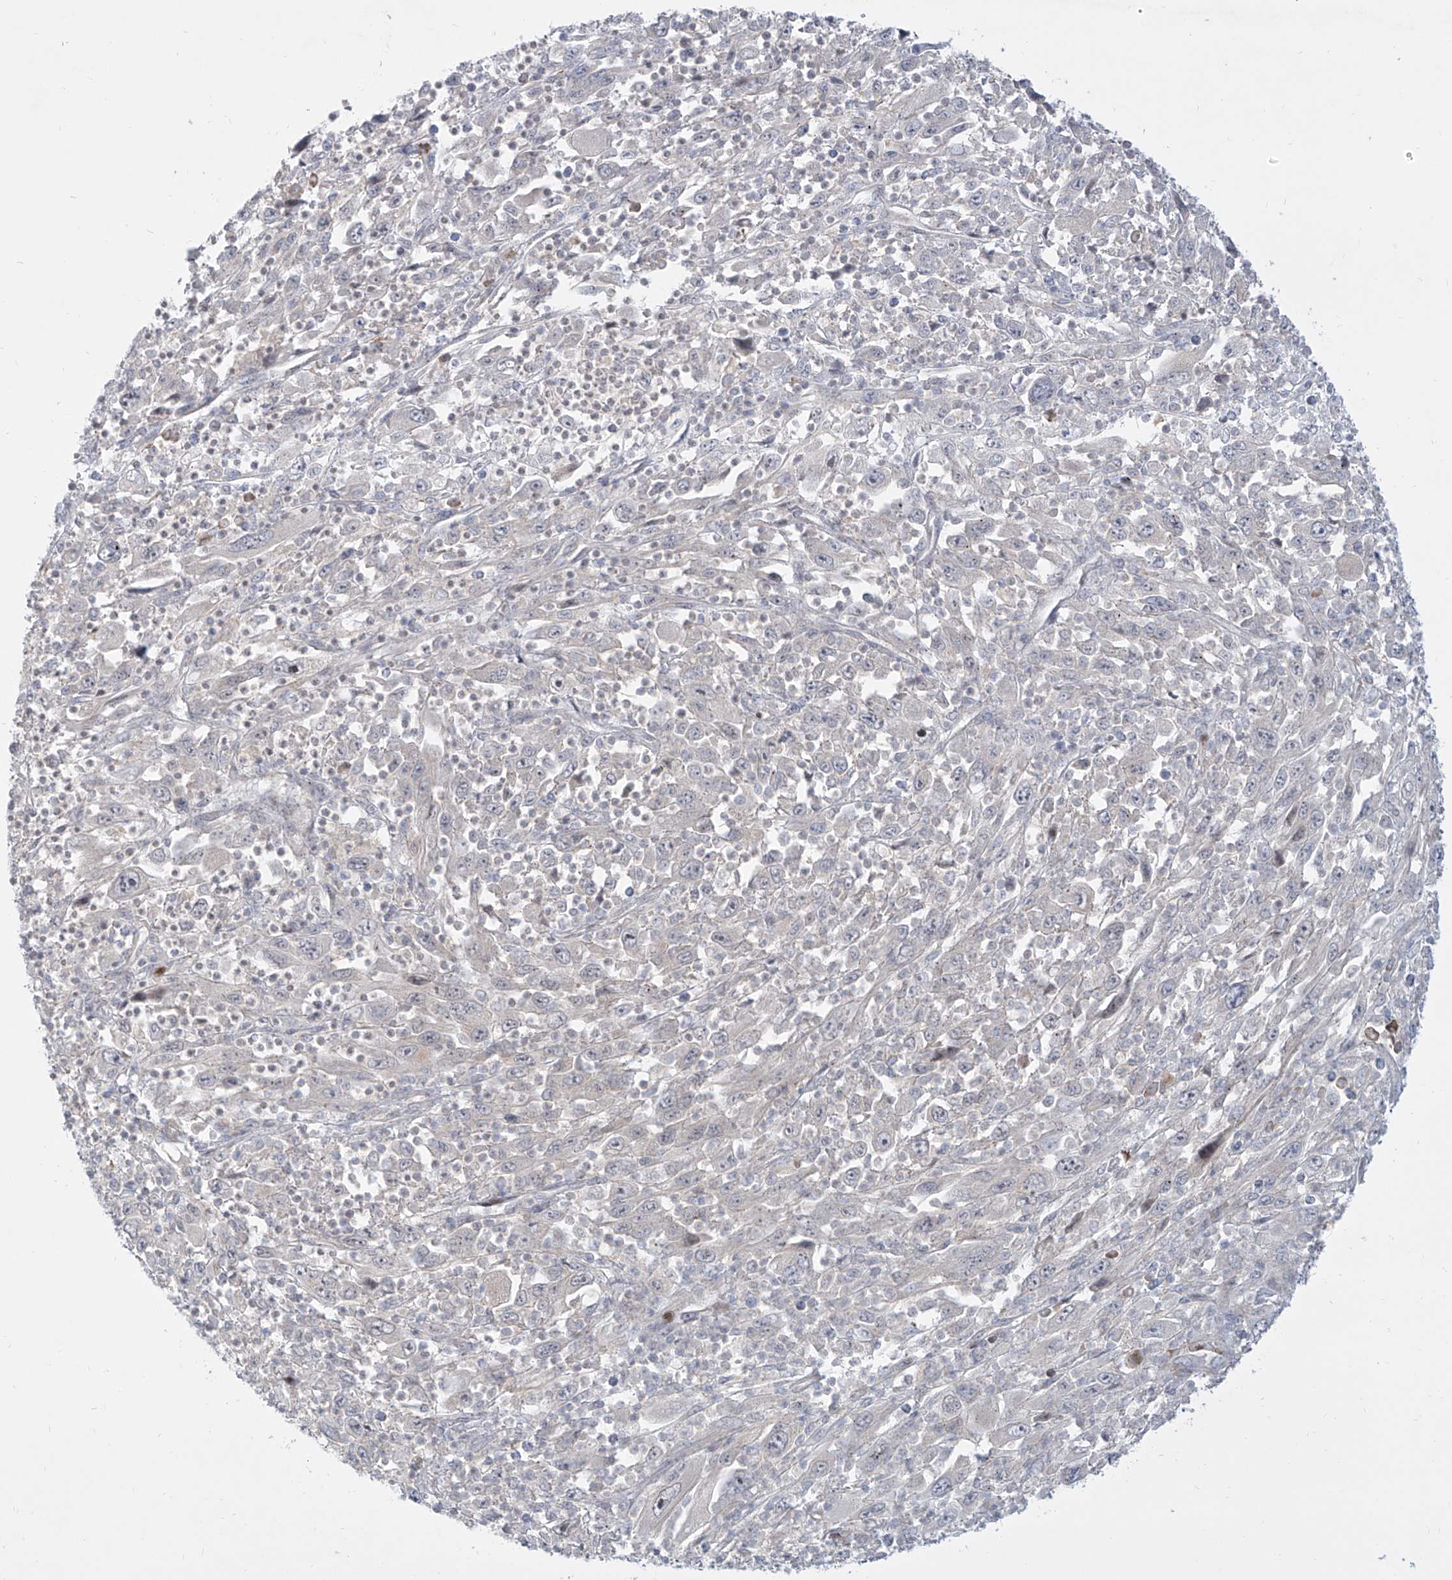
{"staining": {"intensity": "negative", "quantity": "none", "location": "none"}, "tissue": "melanoma", "cell_type": "Tumor cells", "image_type": "cancer", "snomed": [{"axis": "morphology", "description": "Malignant melanoma, Metastatic site"}, {"axis": "topography", "description": "Skin"}], "caption": "Immunohistochemical staining of human malignant melanoma (metastatic site) exhibits no significant expression in tumor cells.", "gene": "LRRC1", "patient": {"sex": "female", "age": 56}}